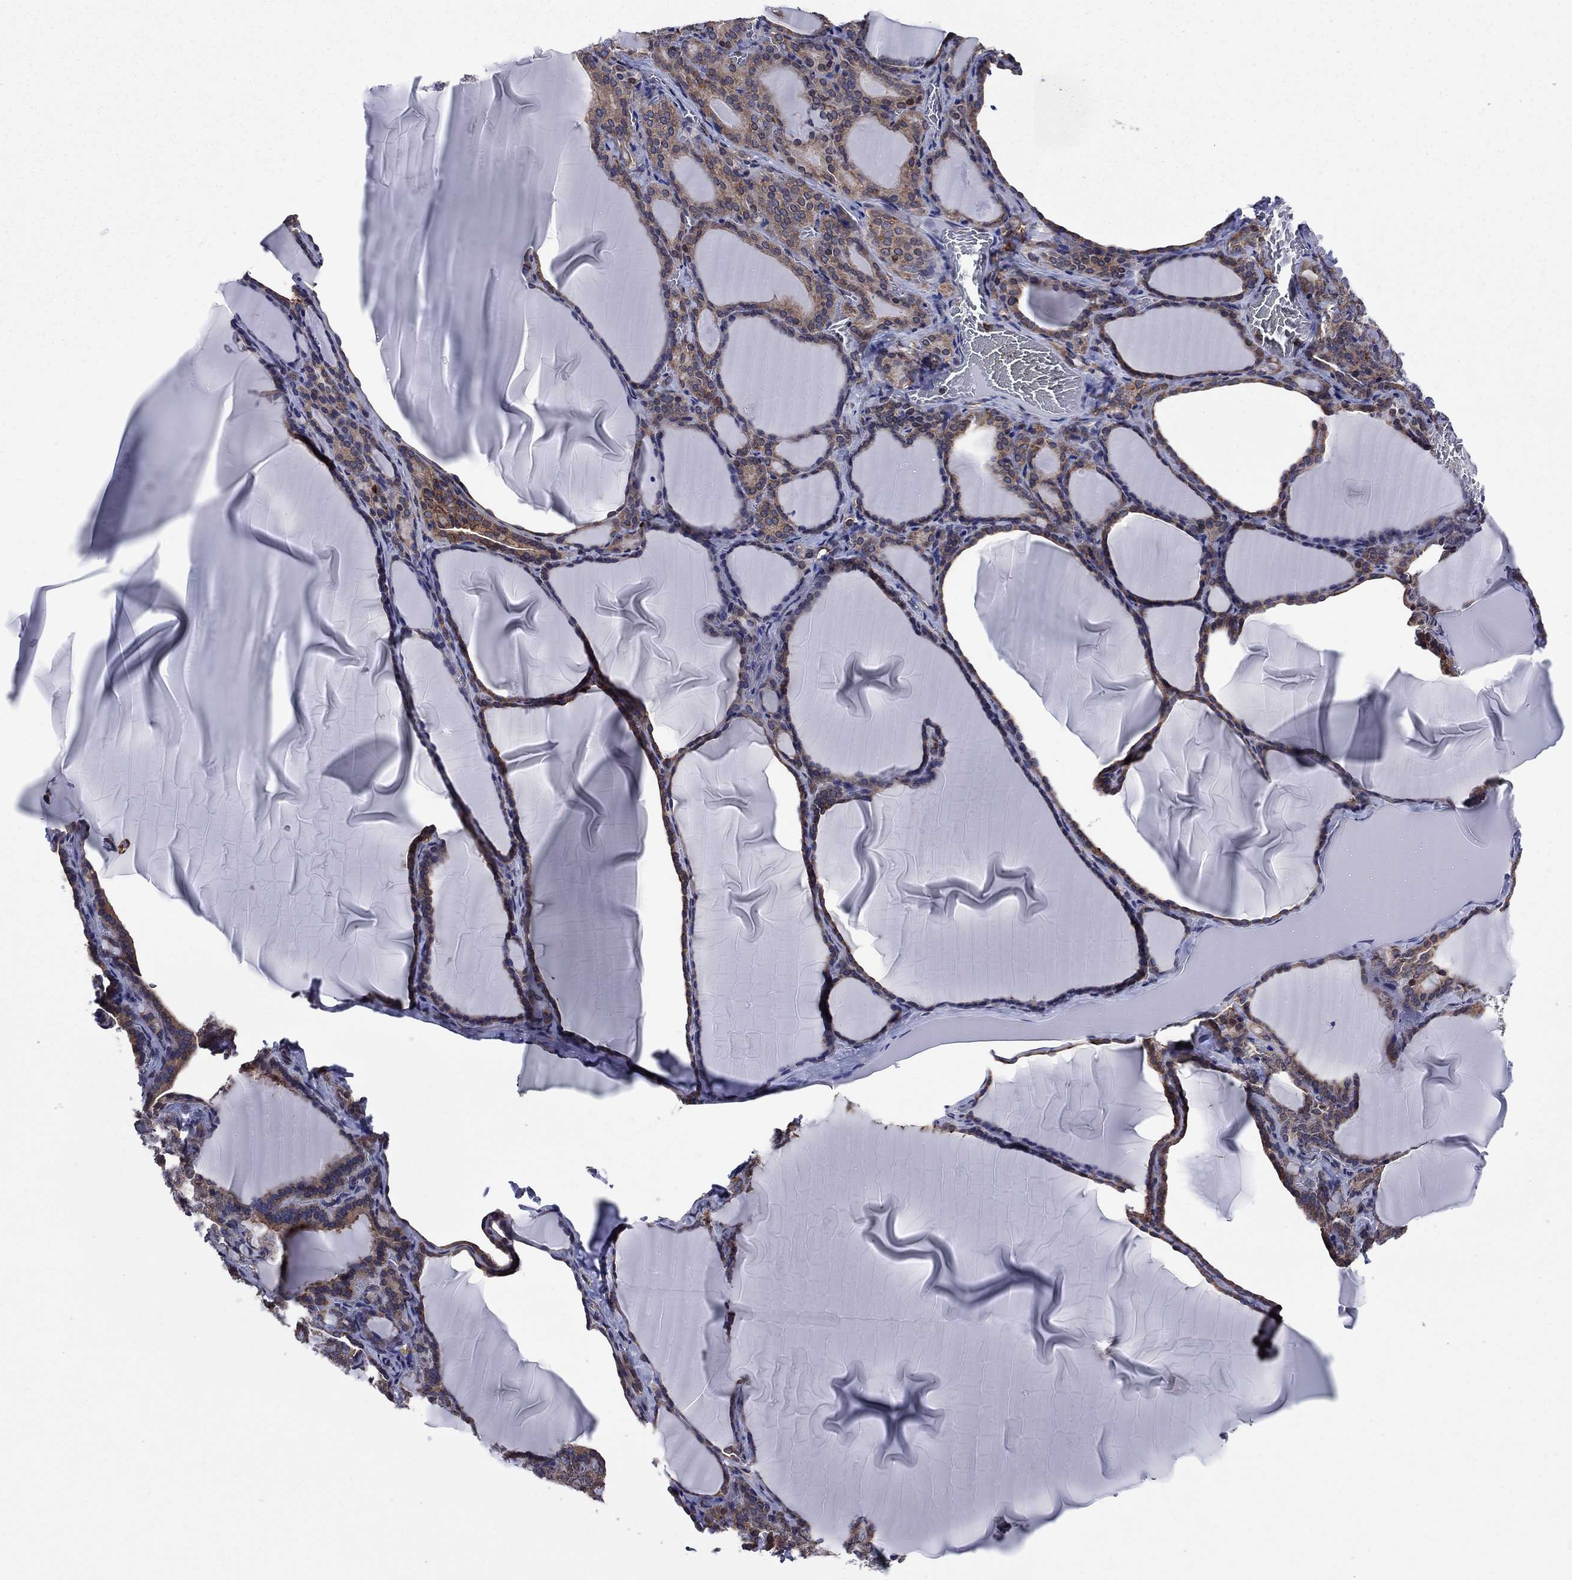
{"staining": {"intensity": "moderate", "quantity": ">75%", "location": "cytoplasmic/membranous"}, "tissue": "thyroid gland", "cell_type": "Glandular cells", "image_type": "normal", "snomed": [{"axis": "morphology", "description": "Normal tissue, NOS"}, {"axis": "morphology", "description": "Hyperplasia, NOS"}, {"axis": "topography", "description": "Thyroid gland"}], "caption": "IHC staining of benign thyroid gland, which displays medium levels of moderate cytoplasmic/membranous staining in approximately >75% of glandular cells indicating moderate cytoplasmic/membranous protein staining. The staining was performed using DAB (3,3'-diaminobenzidine) (brown) for protein detection and nuclei were counterstained in hematoxylin (blue).", "gene": "YBX1", "patient": {"sex": "female", "age": 27}}